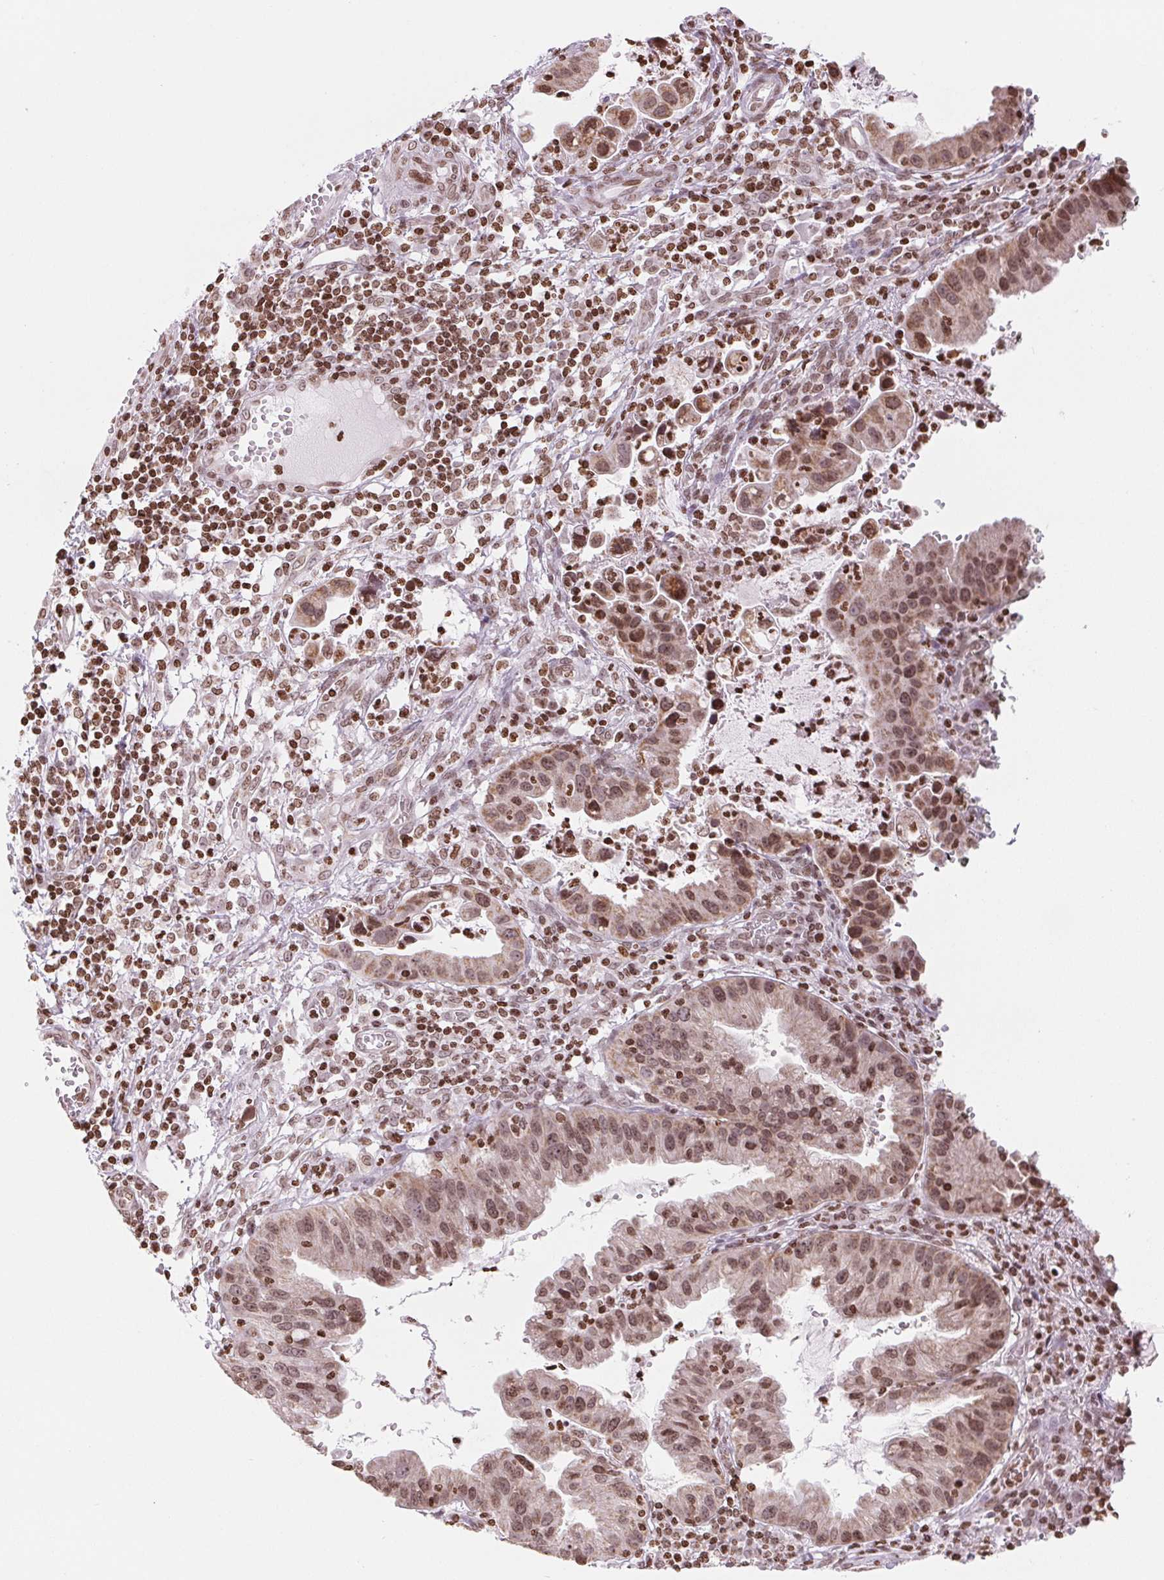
{"staining": {"intensity": "moderate", "quantity": ">75%", "location": "nuclear"}, "tissue": "cervical cancer", "cell_type": "Tumor cells", "image_type": "cancer", "snomed": [{"axis": "morphology", "description": "Adenocarcinoma, NOS"}, {"axis": "topography", "description": "Cervix"}], "caption": "An immunohistochemistry (IHC) image of tumor tissue is shown. Protein staining in brown shows moderate nuclear positivity in adenocarcinoma (cervical) within tumor cells. (Brightfield microscopy of DAB IHC at high magnification).", "gene": "SMIM12", "patient": {"sex": "female", "age": 34}}